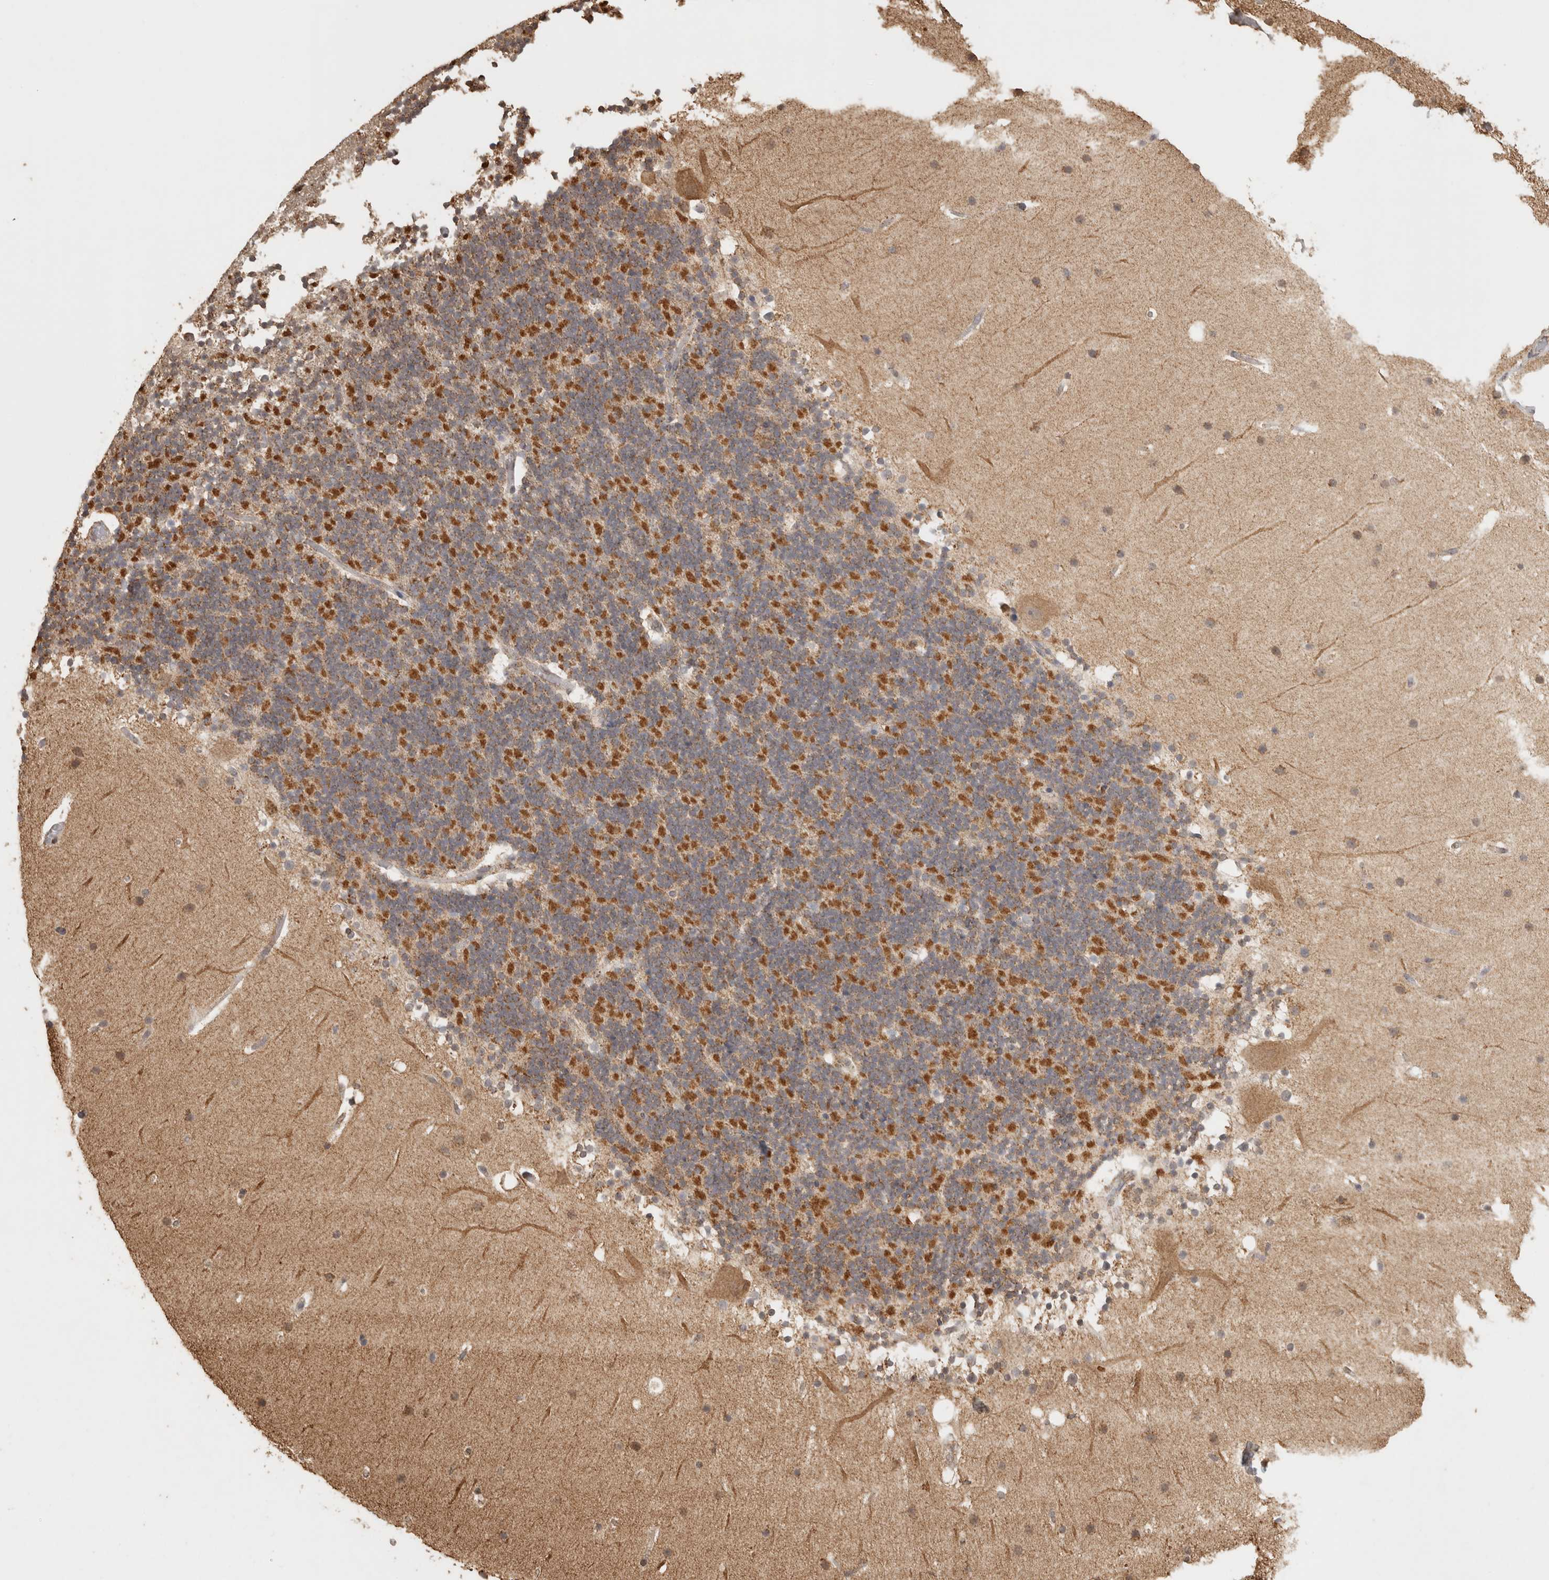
{"staining": {"intensity": "moderate", "quantity": ">75%", "location": "cytoplasmic/membranous"}, "tissue": "cerebellum", "cell_type": "Cells in granular layer", "image_type": "normal", "snomed": [{"axis": "morphology", "description": "Normal tissue, NOS"}, {"axis": "topography", "description": "Cerebellum"}], "caption": "Immunohistochemical staining of benign human cerebellum reveals moderate cytoplasmic/membranous protein staining in about >75% of cells in granular layer.", "gene": "BNIP3L", "patient": {"sex": "male", "age": 57}}